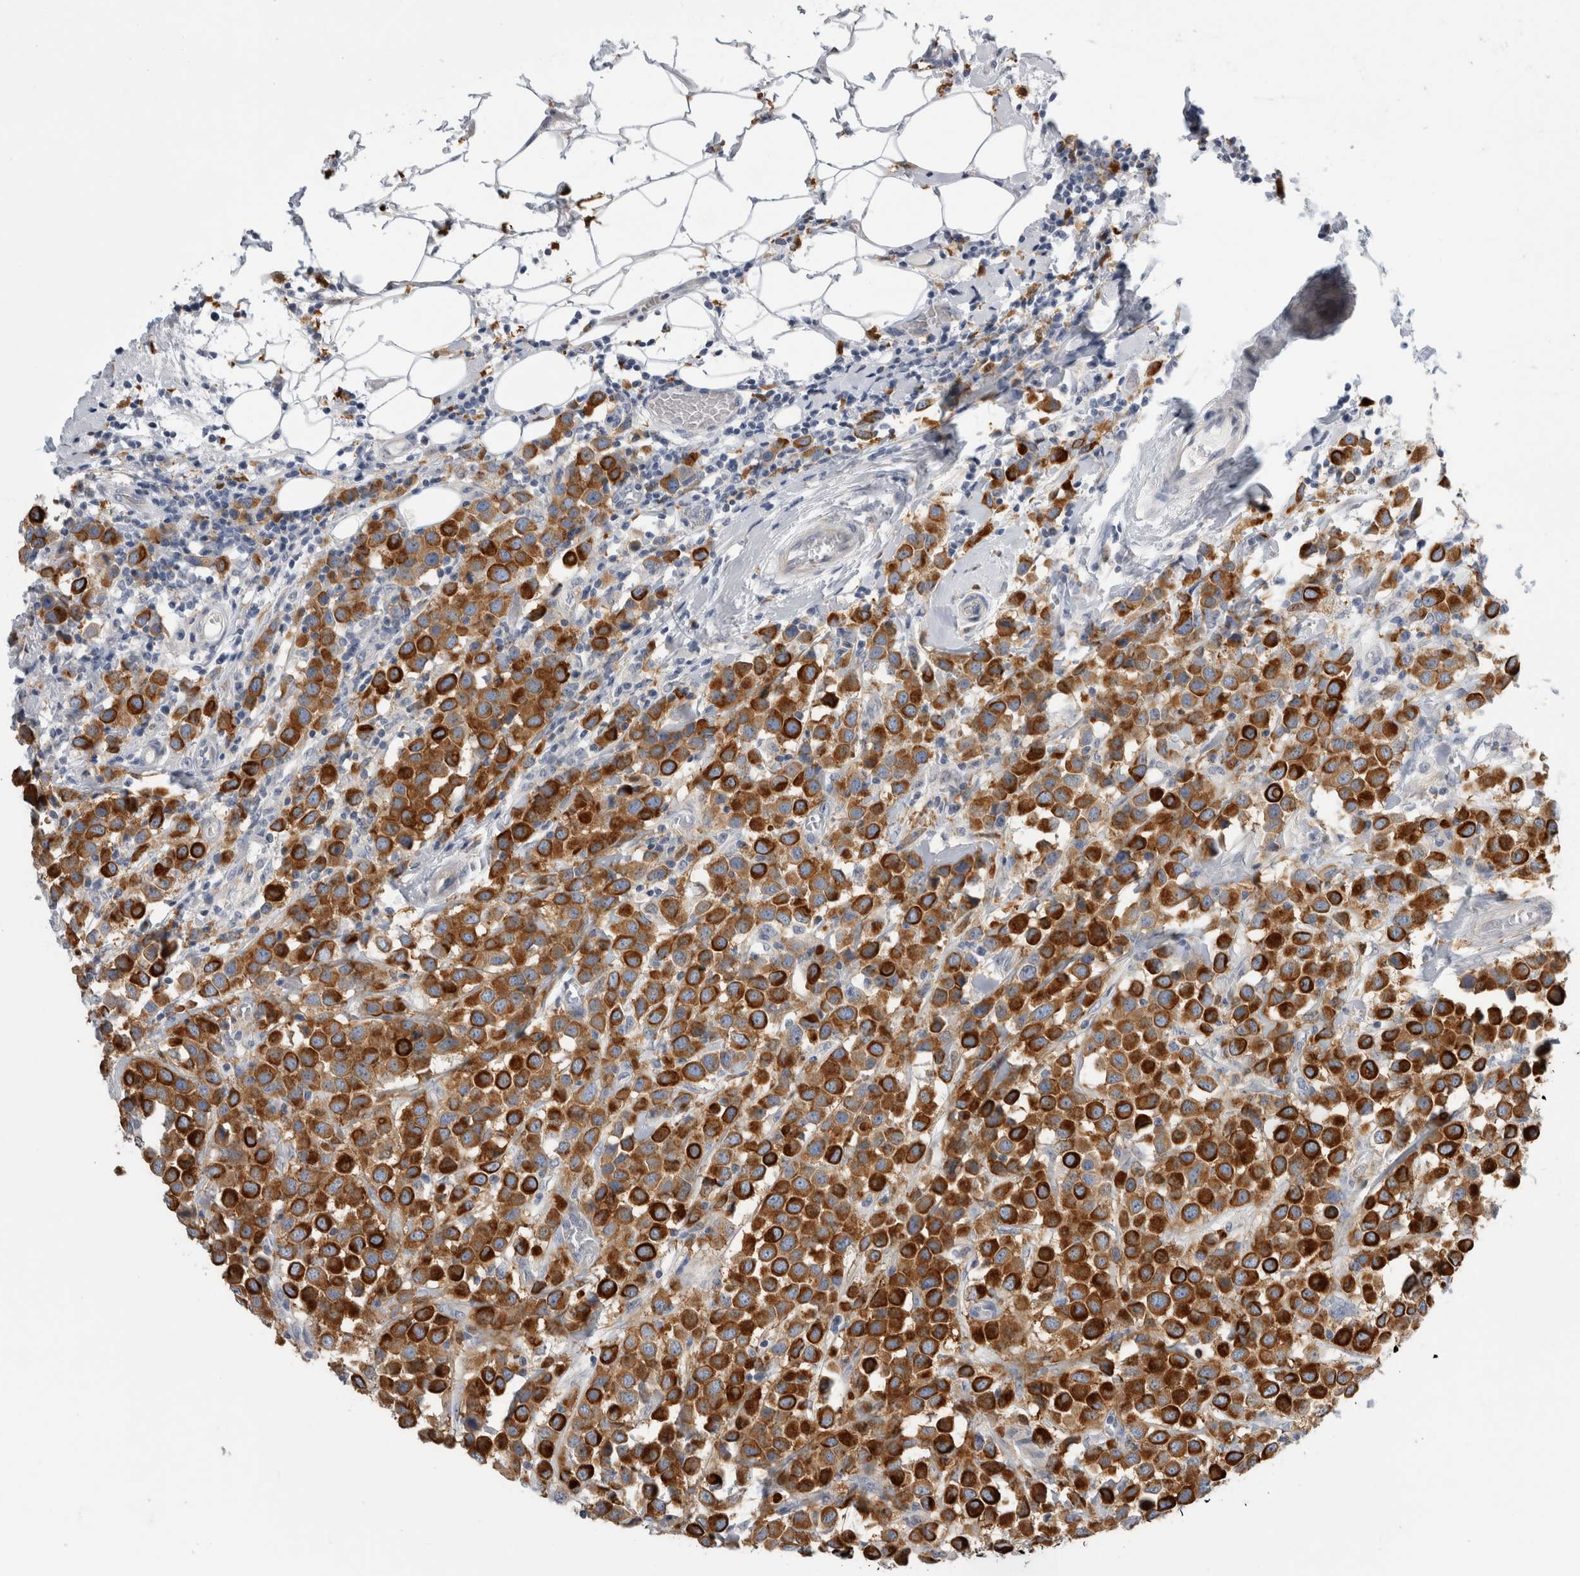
{"staining": {"intensity": "strong", "quantity": ">75%", "location": "cytoplasmic/membranous"}, "tissue": "breast cancer", "cell_type": "Tumor cells", "image_type": "cancer", "snomed": [{"axis": "morphology", "description": "Duct carcinoma"}, {"axis": "topography", "description": "Breast"}], "caption": "Human intraductal carcinoma (breast) stained for a protein (brown) shows strong cytoplasmic/membranous positive staining in approximately >75% of tumor cells.", "gene": "SLC20A2", "patient": {"sex": "female", "age": 61}}